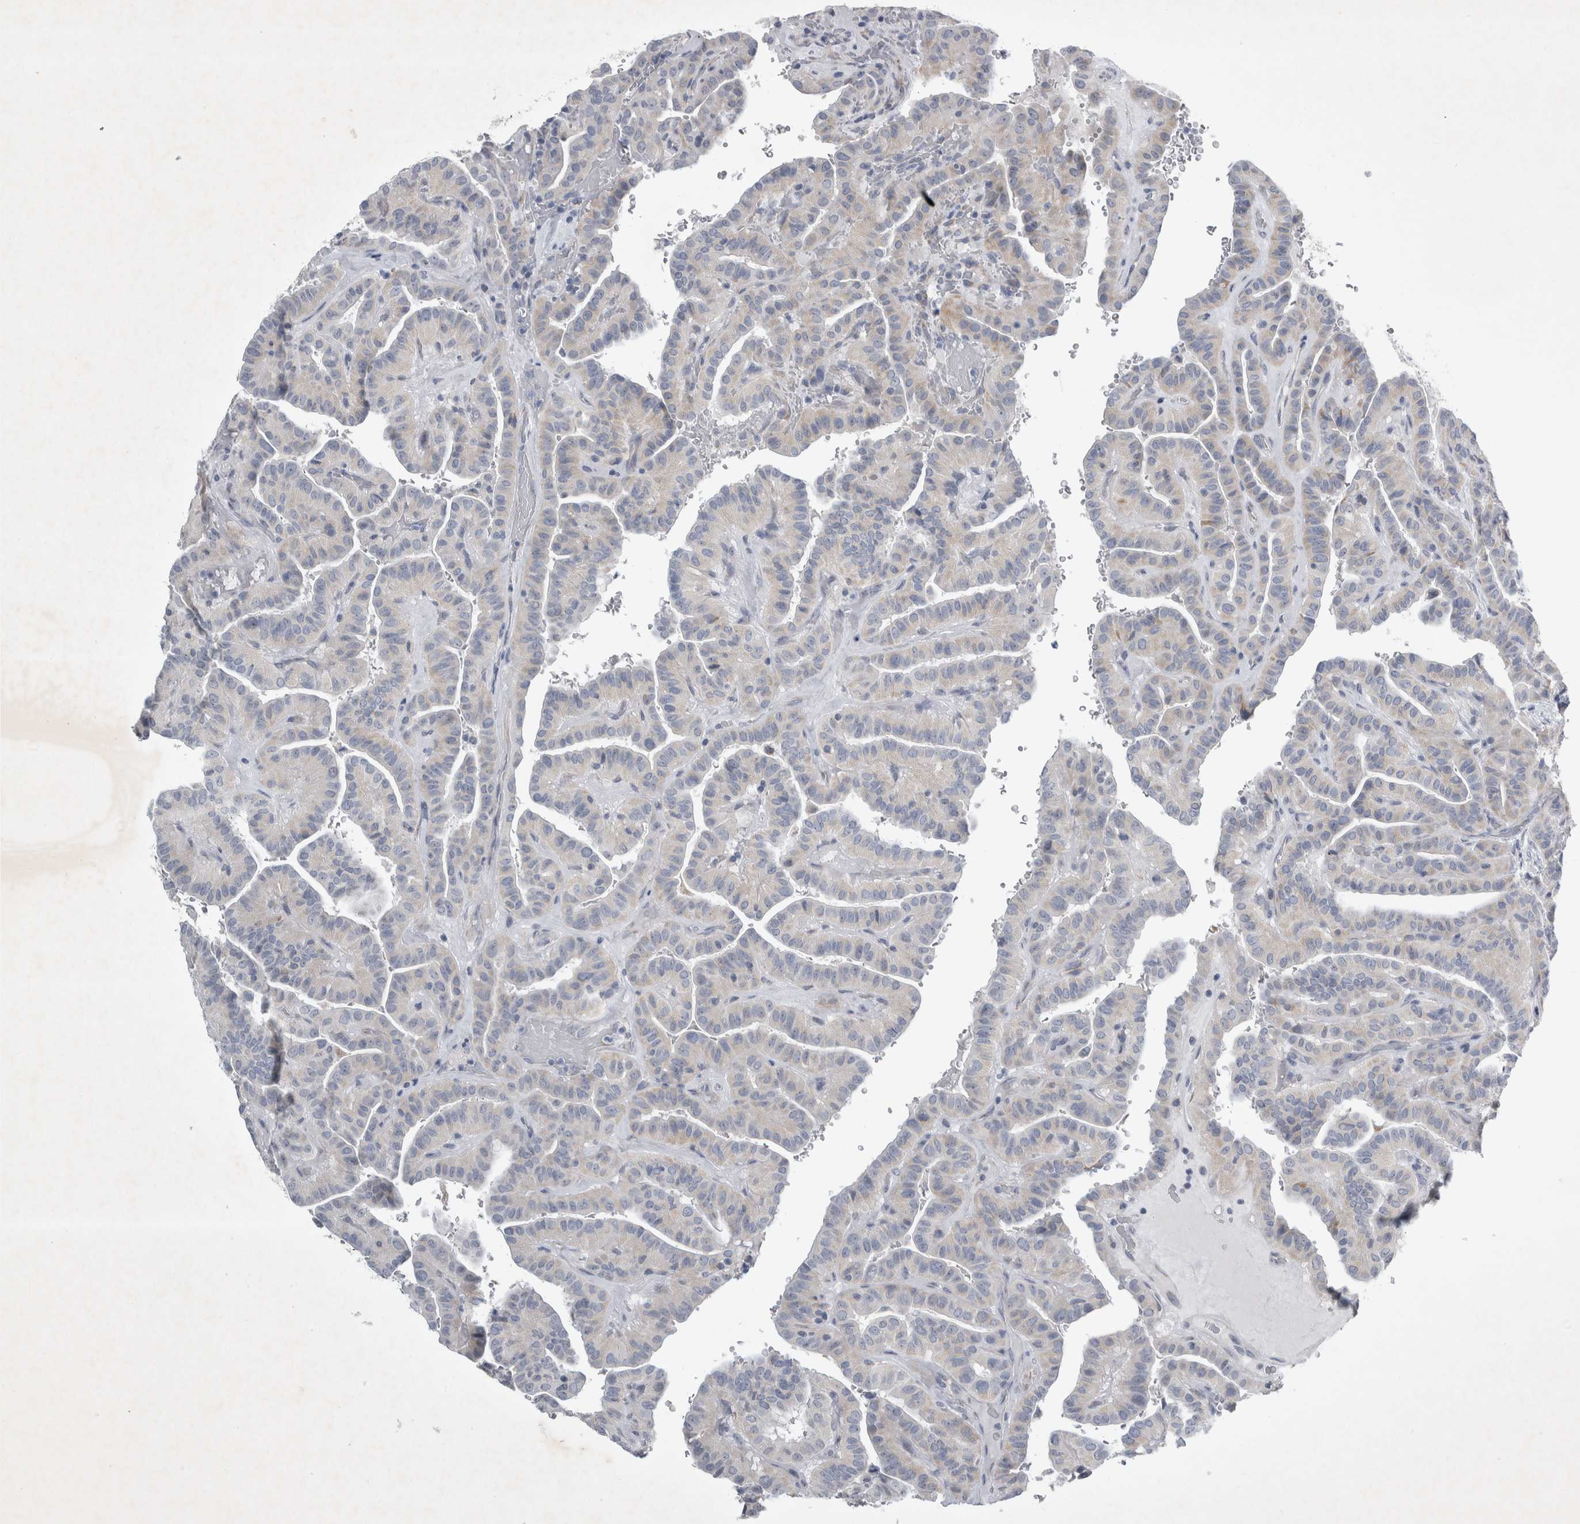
{"staining": {"intensity": "weak", "quantity": "<25%", "location": "cytoplasmic/membranous"}, "tissue": "thyroid cancer", "cell_type": "Tumor cells", "image_type": "cancer", "snomed": [{"axis": "morphology", "description": "Papillary adenocarcinoma, NOS"}, {"axis": "topography", "description": "Thyroid gland"}], "caption": "Immunohistochemistry (IHC) of human thyroid cancer (papillary adenocarcinoma) exhibits no positivity in tumor cells.", "gene": "FXYD7", "patient": {"sex": "male", "age": 77}}